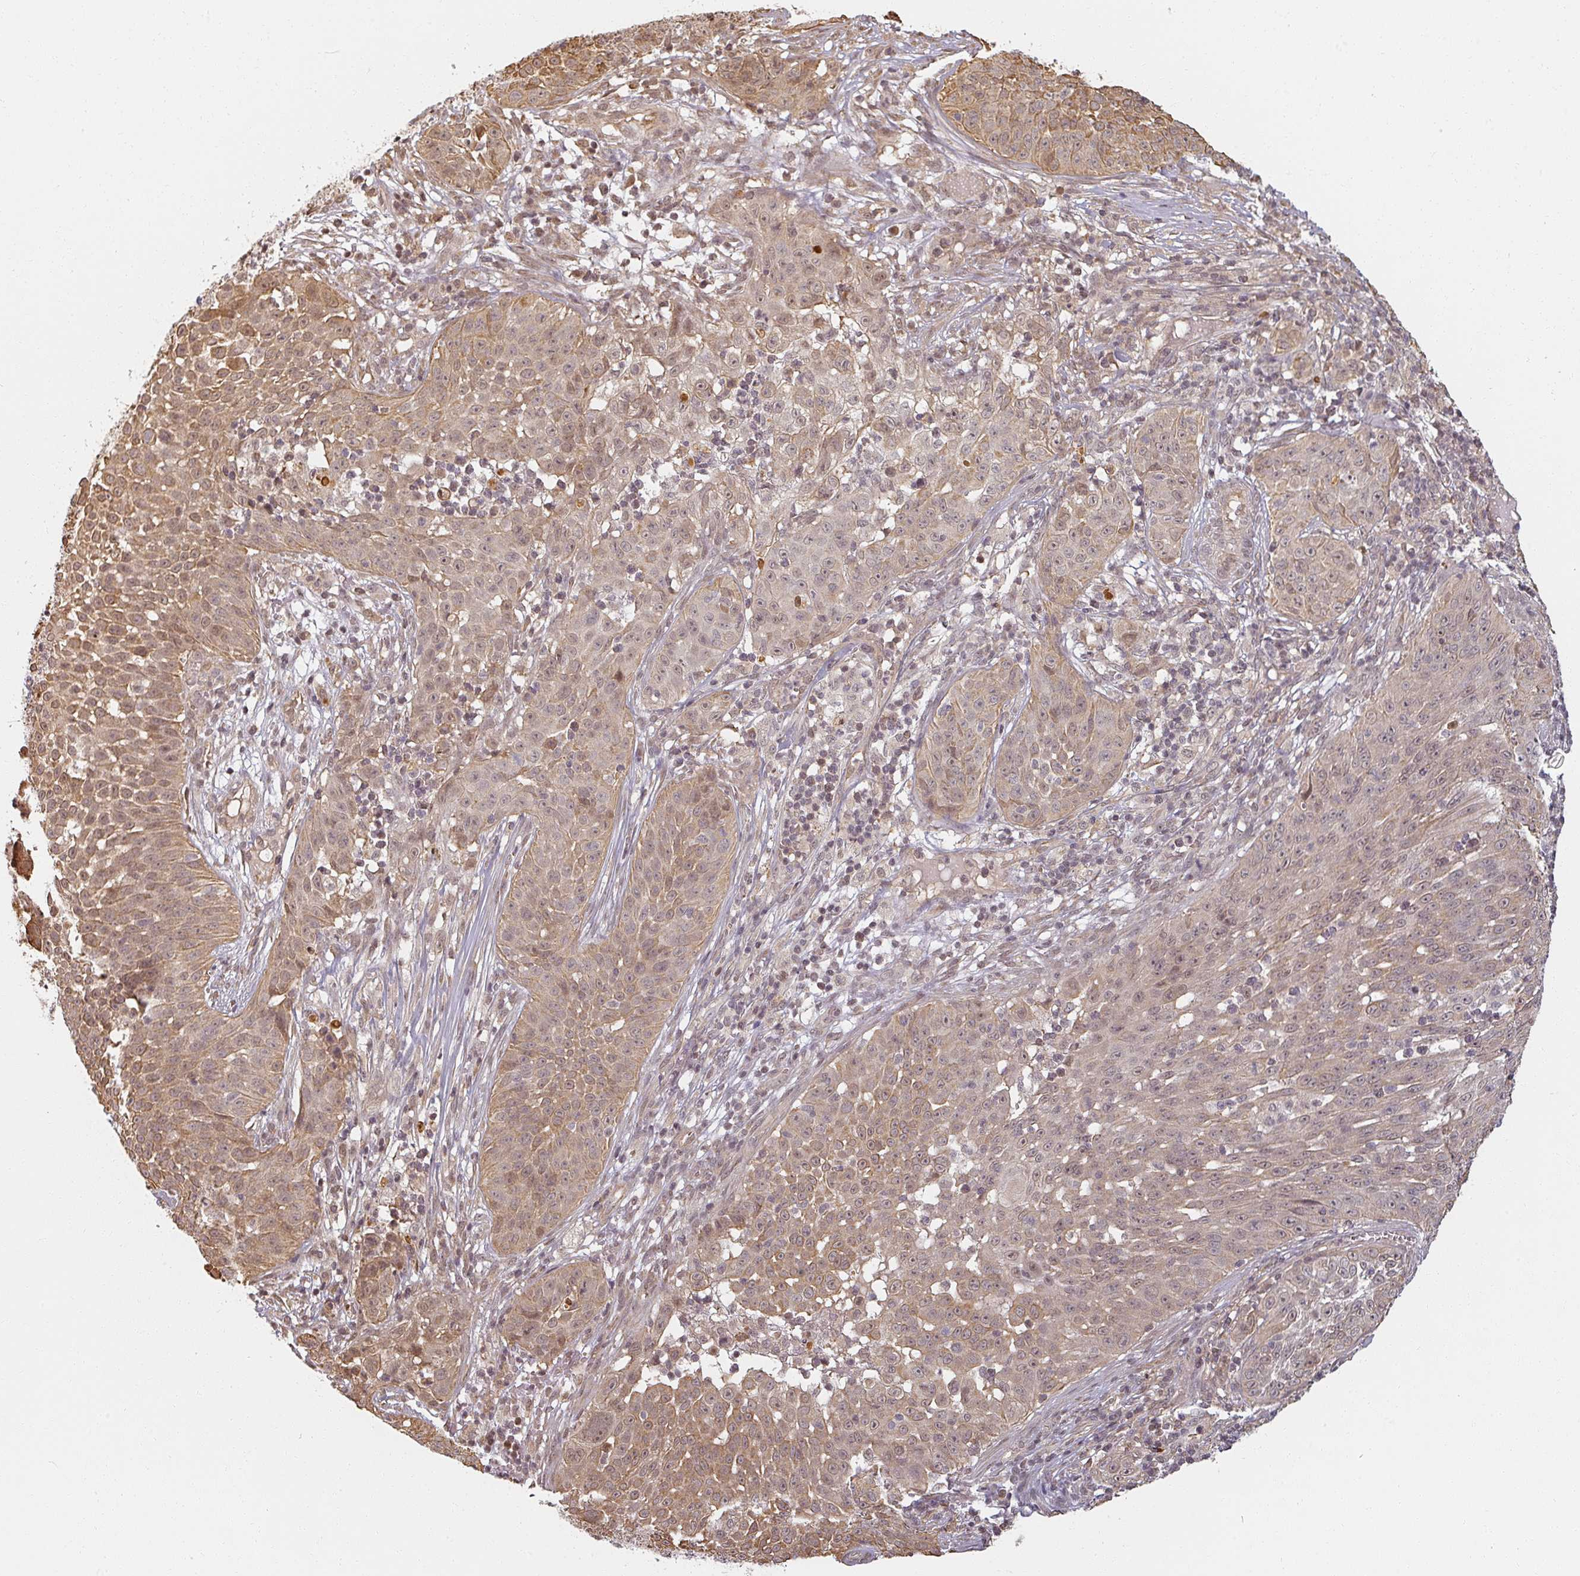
{"staining": {"intensity": "moderate", "quantity": ">75%", "location": "cytoplasmic/membranous,nuclear"}, "tissue": "skin cancer", "cell_type": "Tumor cells", "image_type": "cancer", "snomed": [{"axis": "morphology", "description": "Squamous cell carcinoma, NOS"}, {"axis": "topography", "description": "Skin"}], "caption": "IHC micrograph of human skin squamous cell carcinoma stained for a protein (brown), which displays medium levels of moderate cytoplasmic/membranous and nuclear positivity in approximately >75% of tumor cells.", "gene": "MED19", "patient": {"sex": "male", "age": 24}}